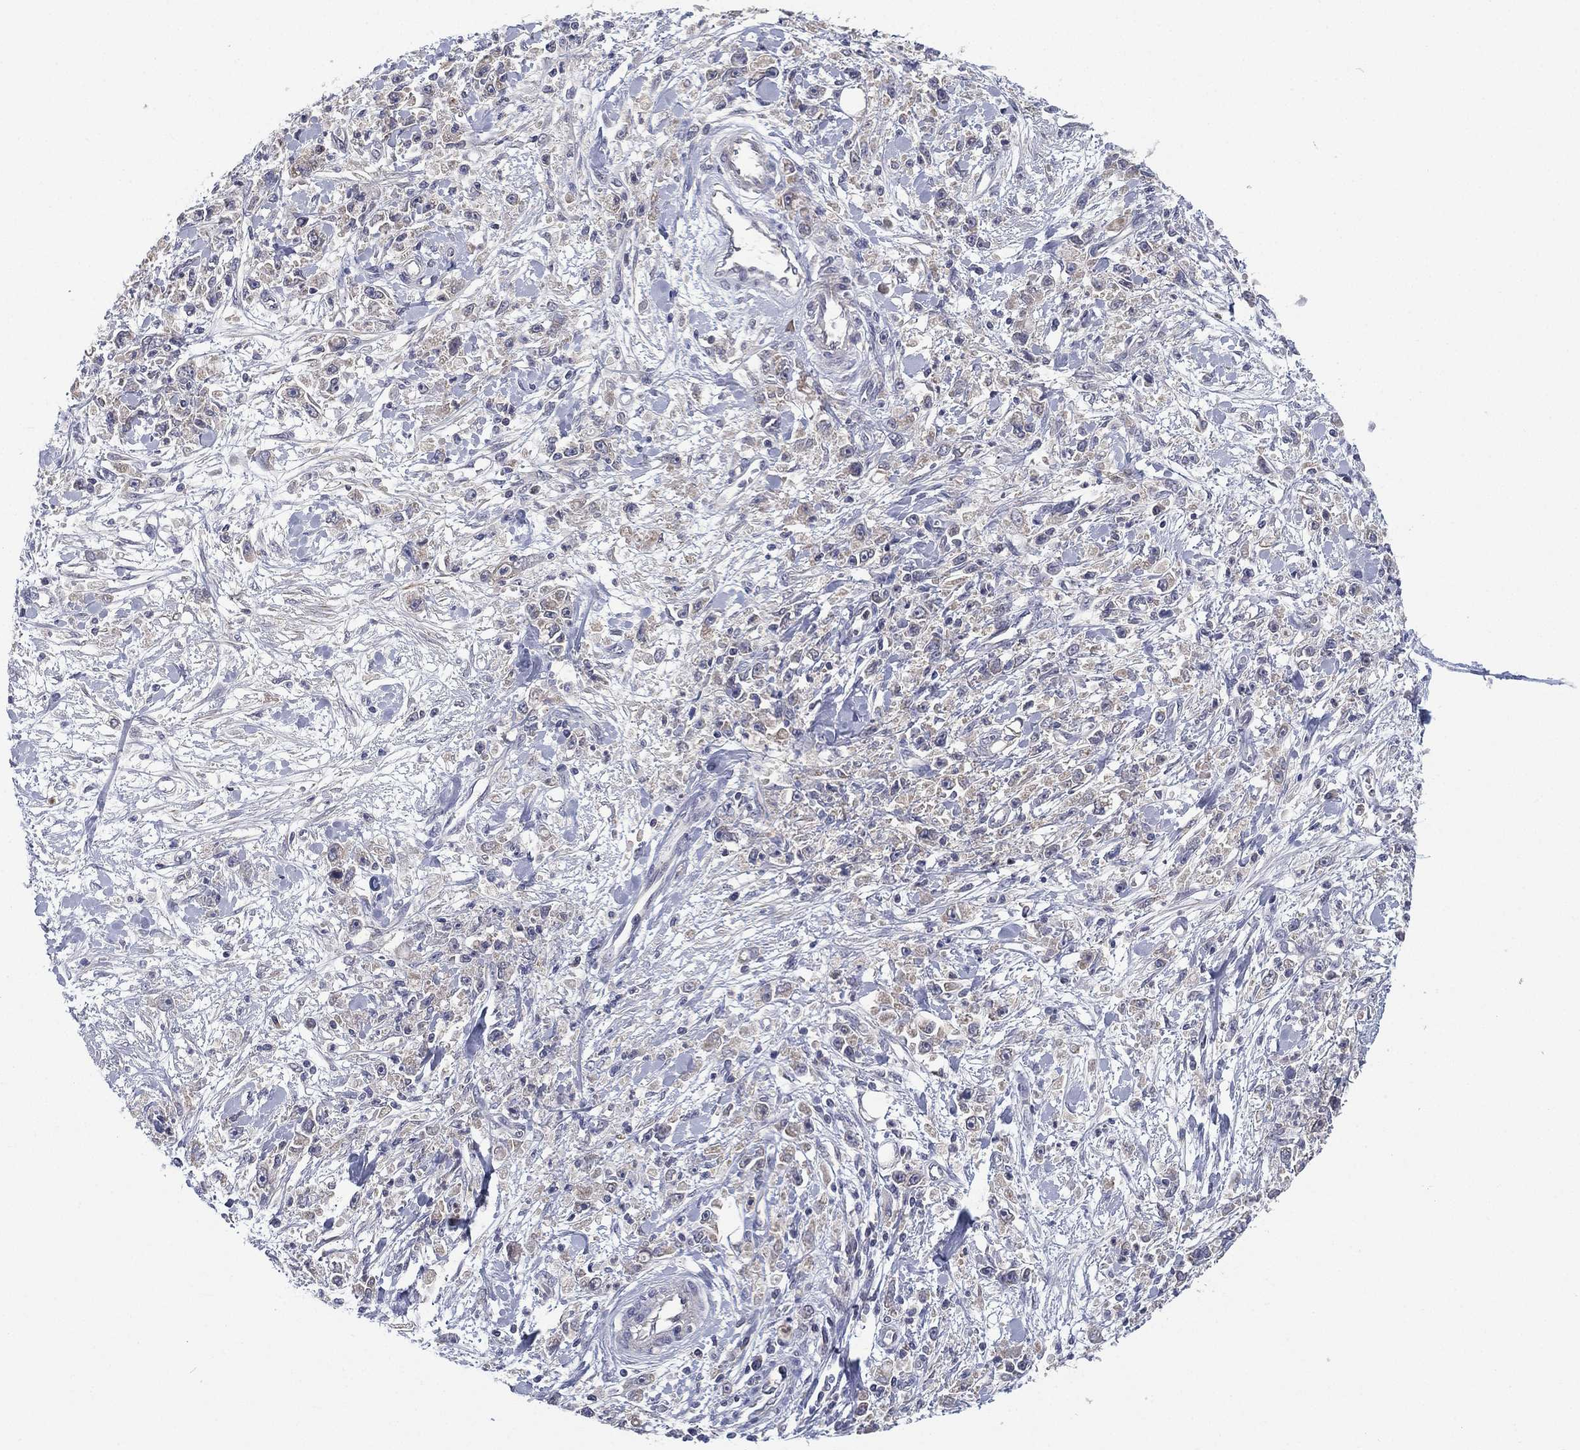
{"staining": {"intensity": "negative", "quantity": "none", "location": "none"}, "tissue": "stomach cancer", "cell_type": "Tumor cells", "image_type": "cancer", "snomed": [{"axis": "morphology", "description": "Adenocarcinoma, NOS"}, {"axis": "topography", "description": "Stomach"}], "caption": "The photomicrograph demonstrates no staining of tumor cells in stomach cancer.", "gene": "MPP7", "patient": {"sex": "female", "age": 59}}